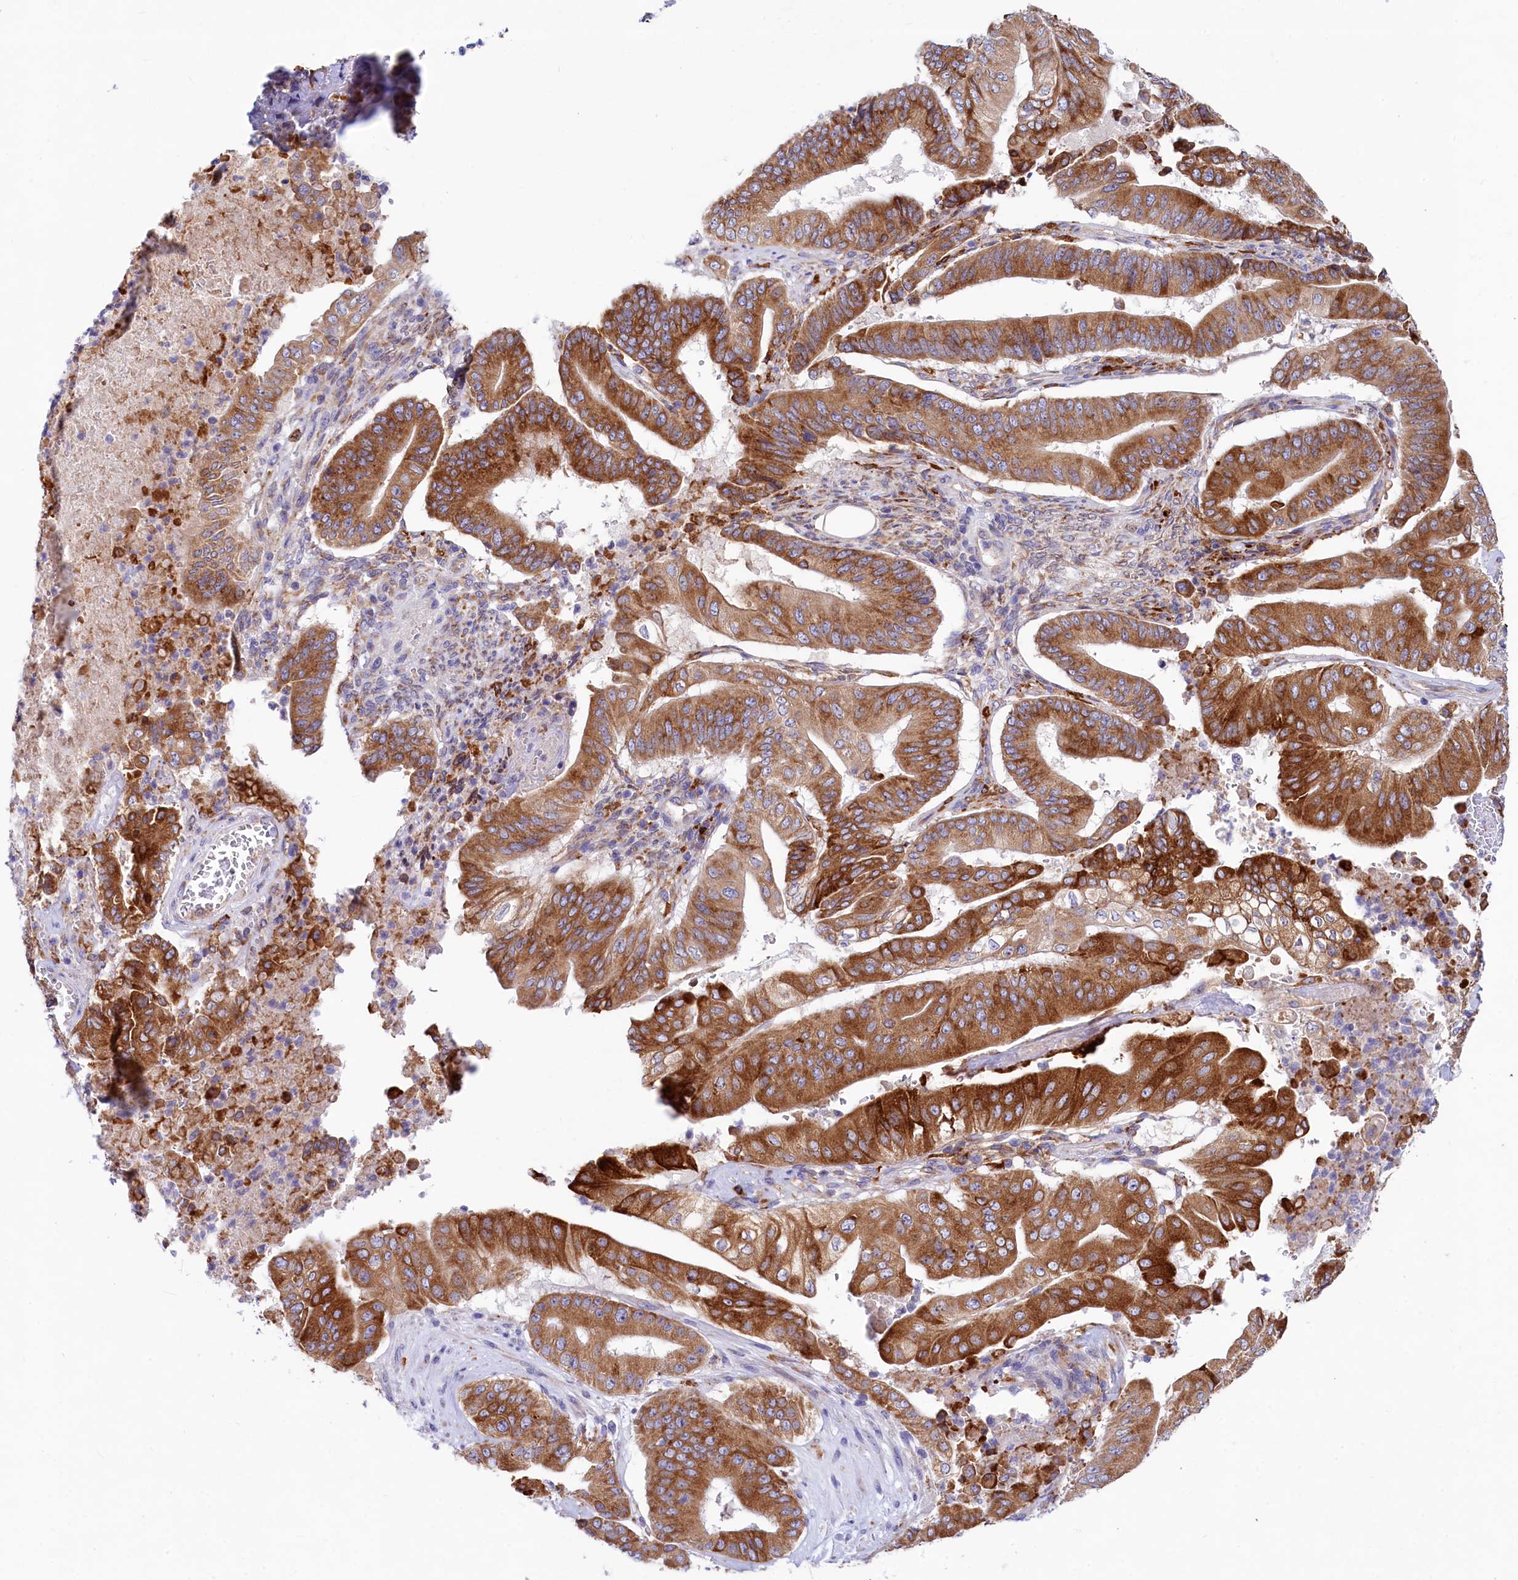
{"staining": {"intensity": "strong", "quantity": ">75%", "location": "cytoplasmic/membranous"}, "tissue": "pancreatic cancer", "cell_type": "Tumor cells", "image_type": "cancer", "snomed": [{"axis": "morphology", "description": "Adenocarcinoma, NOS"}, {"axis": "topography", "description": "Pancreas"}], "caption": "Pancreatic adenocarcinoma stained for a protein (brown) reveals strong cytoplasmic/membranous positive positivity in approximately >75% of tumor cells.", "gene": "CHID1", "patient": {"sex": "female", "age": 77}}